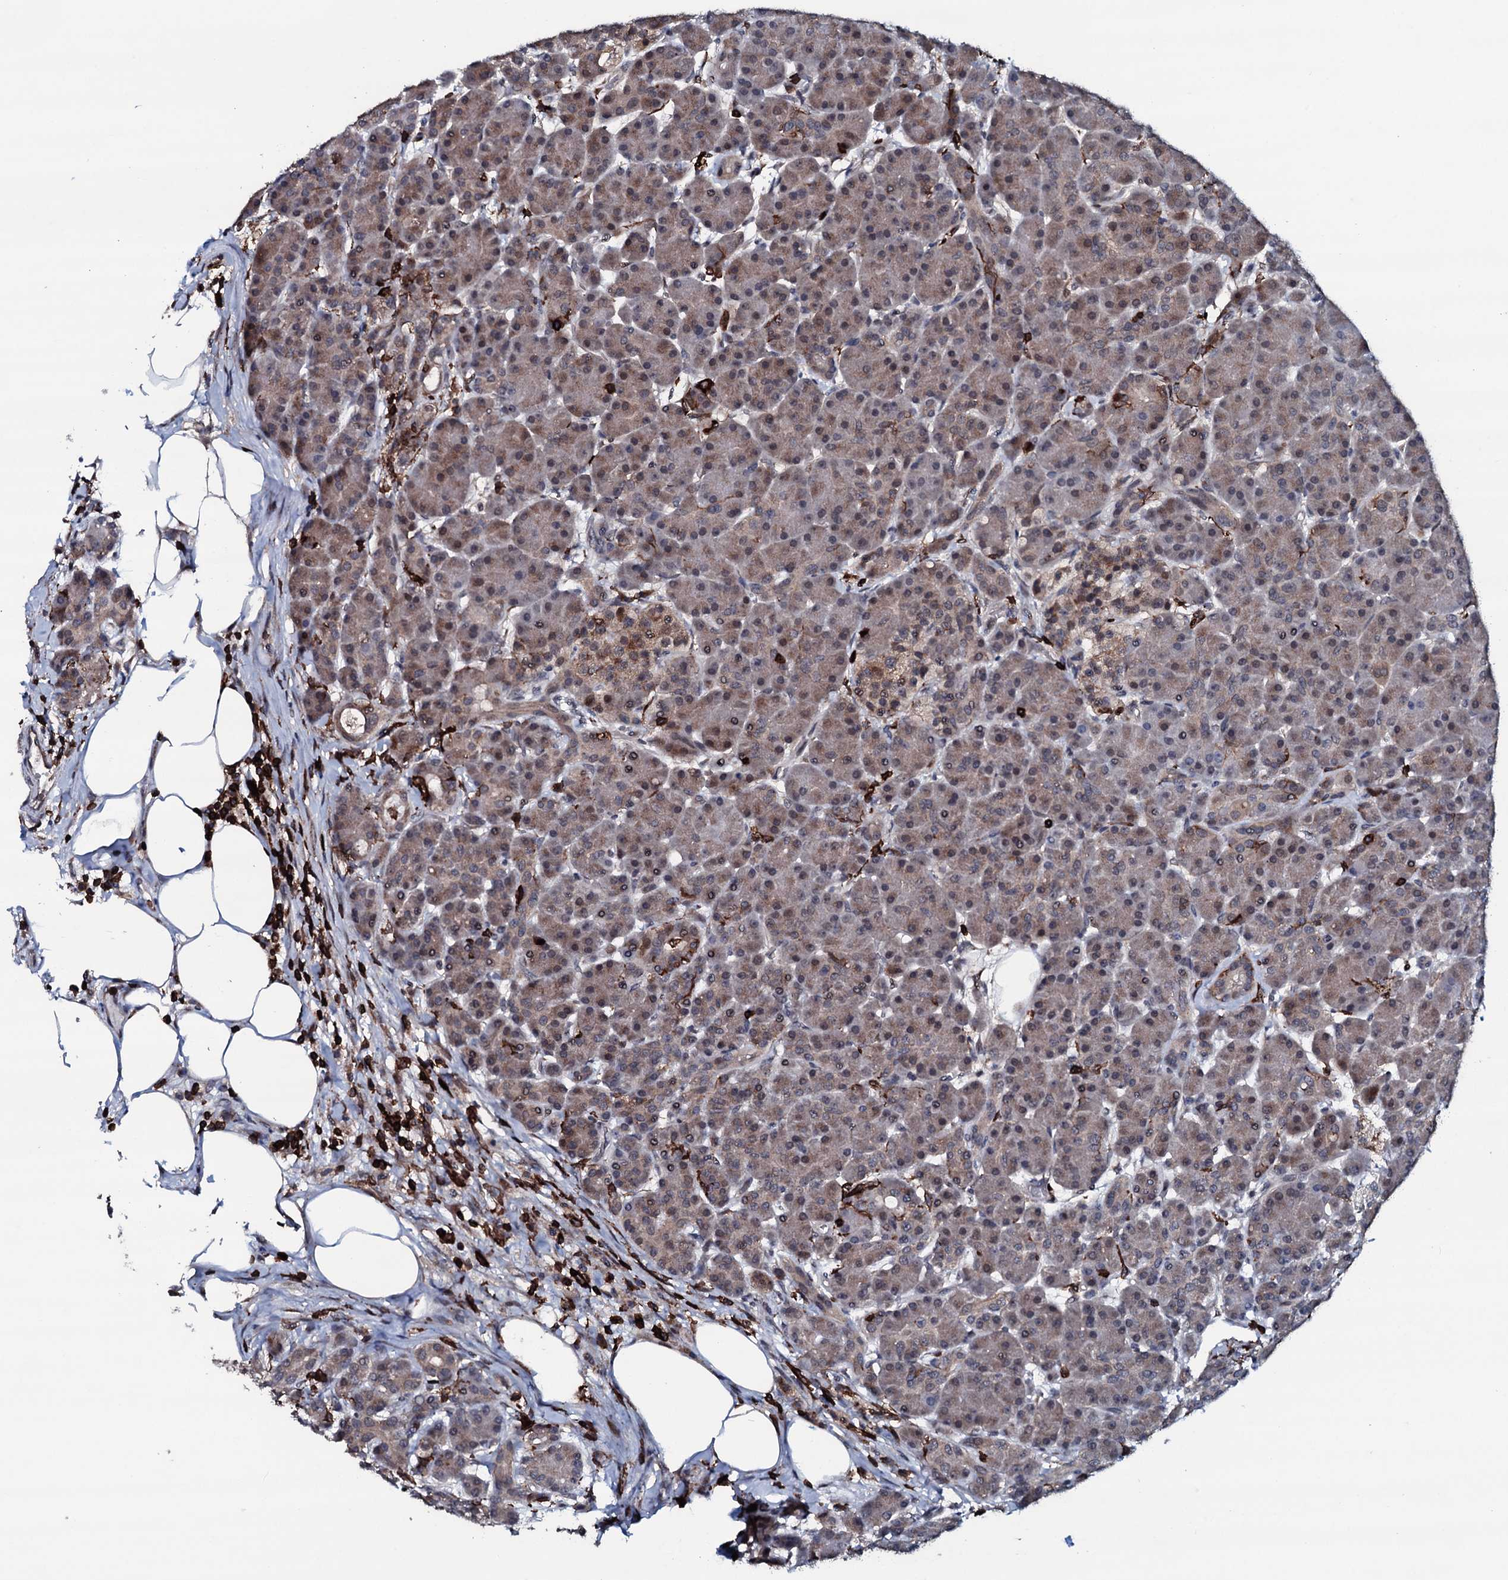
{"staining": {"intensity": "moderate", "quantity": "25%-75%", "location": "cytoplasmic/membranous"}, "tissue": "pancreas", "cell_type": "Exocrine glandular cells", "image_type": "normal", "snomed": [{"axis": "morphology", "description": "Normal tissue, NOS"}, {"axis": "topography", "description": "Pancreas"}], "caption": "Immunohistochemistry of unremarkable human pancreas displays medium levels of moderate cytoplasmic/membranous positivity in approximately 25%-75% of exocrine glandular cells.", "gene": "OGFOD2", "patient": {"sex": "male", "age": 63}}